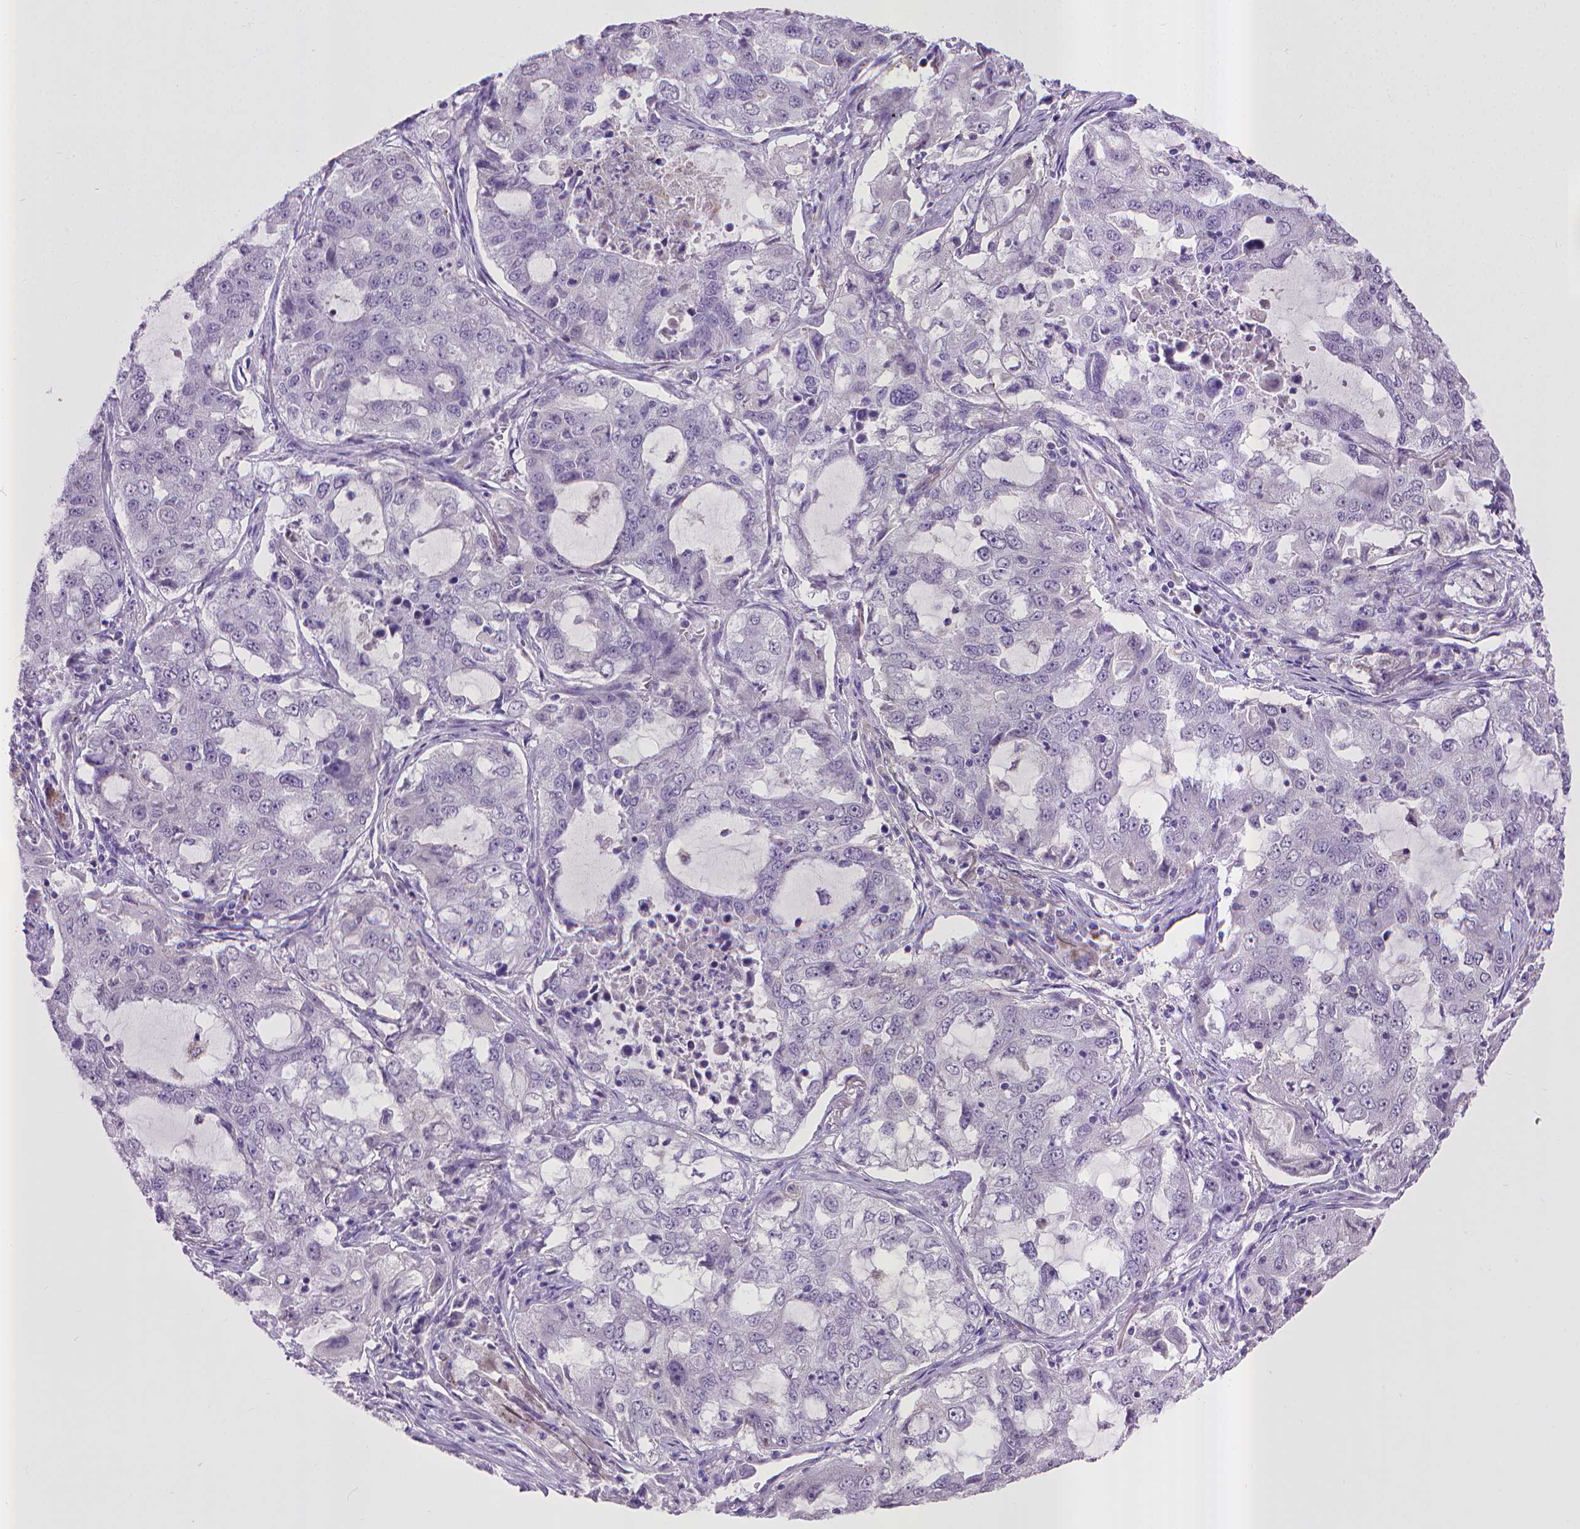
{"staining": {"intensity": "negative", "quantity": "none", "location": "none"}, "tissue": "lung cancer", "cell_type": "Tumor cells", "image_type": "cancer", "snomed": [{"axis": "morphology", "description": "Adenocarcinoma, NOS"}, {"axis": "topography", "description": "Lung"}], "caption": "High power microscopy micrograph of an immunohistochemistry (IHC) photomicrograph of adenocarcinoma (lung), revealing no significant expression in tumor cells.", "gene": "KMO", "patient": {"sex": "female", "age": 61}}